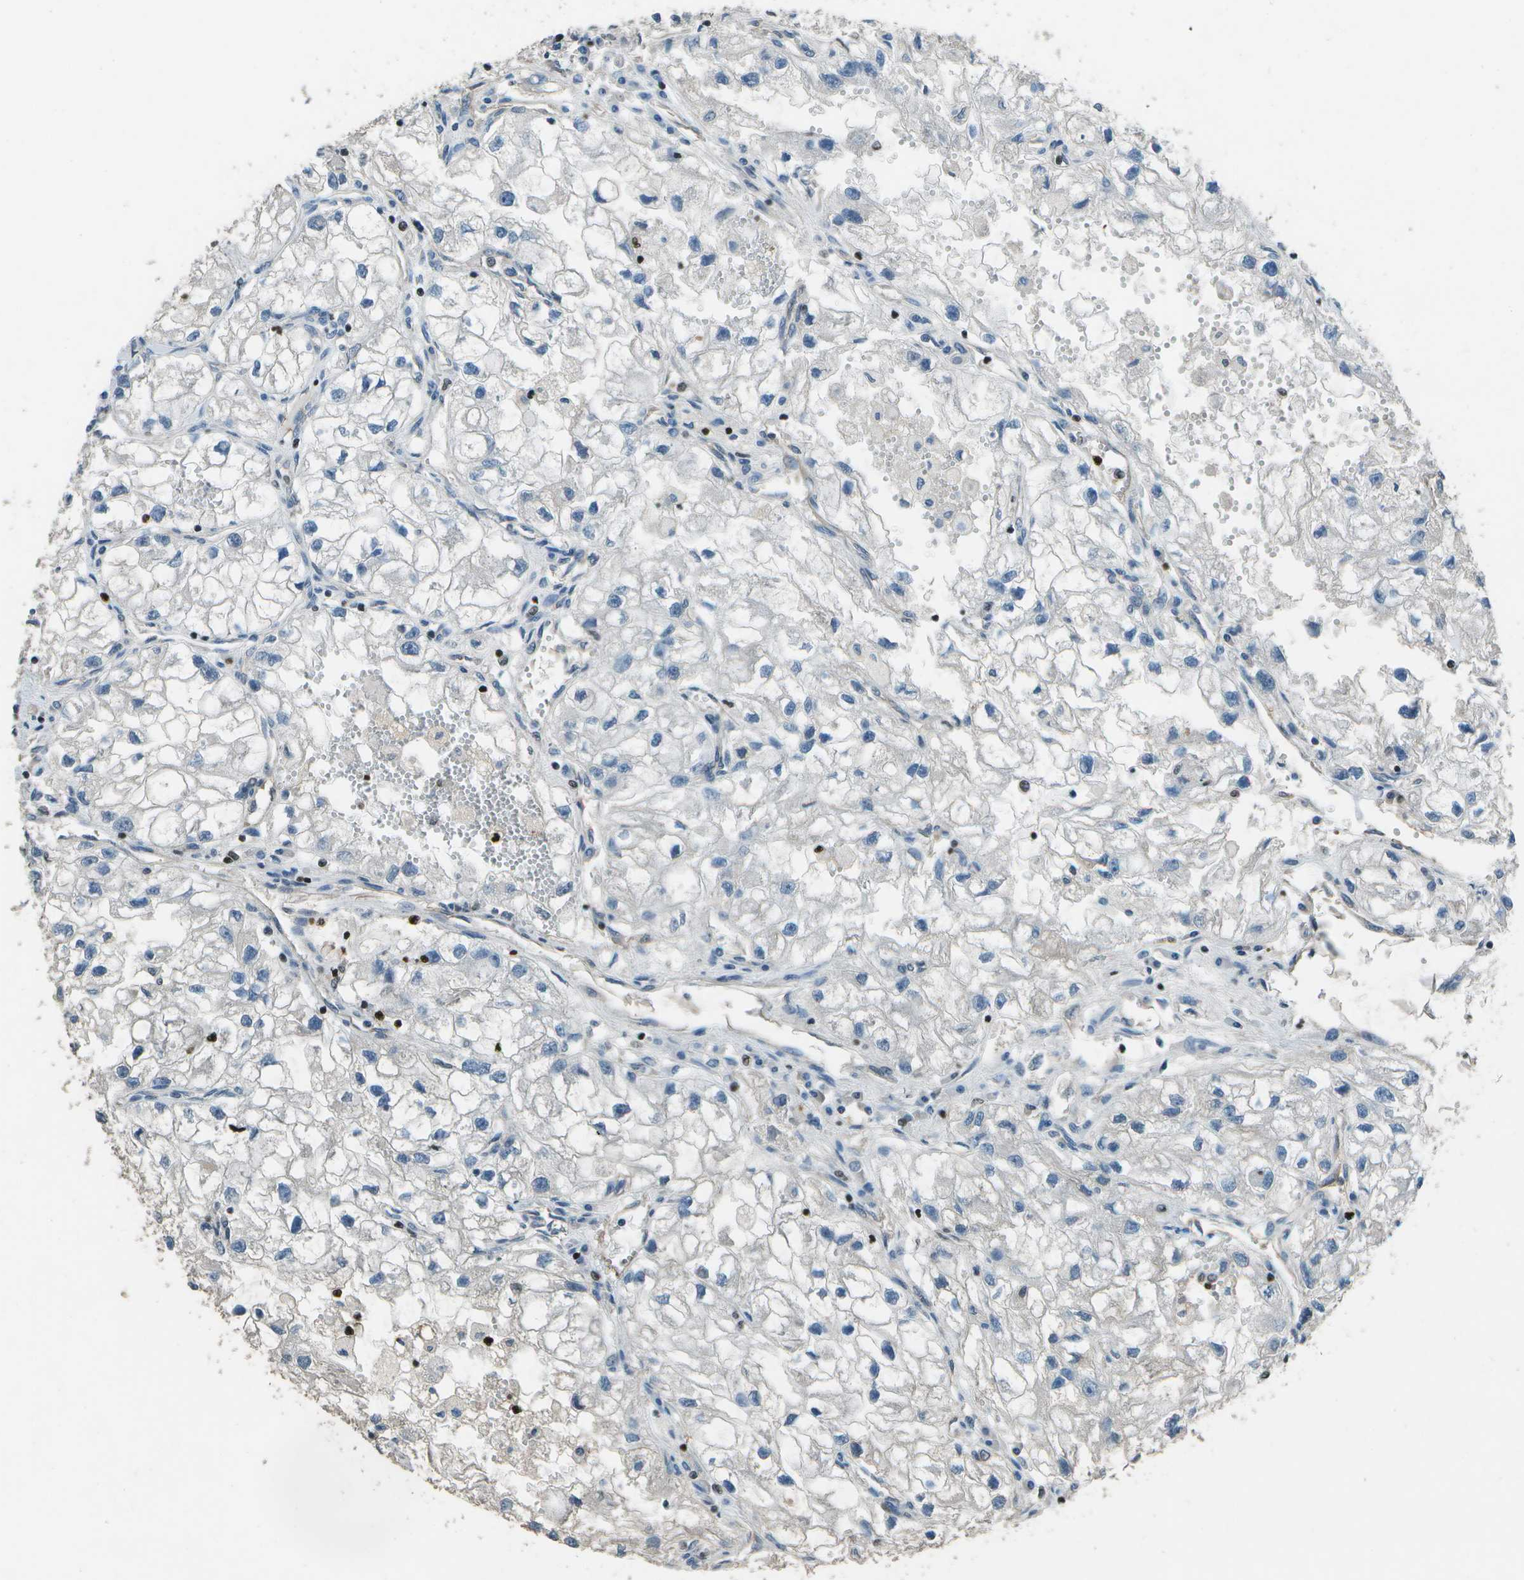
{"staining": {"intensity": "negative", "quantity": "none", "location": "none"}, "tissue": "renal cancer", "cell_type": "Tumor cells", "image_type": "cancer", "snomed": [{"axis": "morphology", "description": "Adenocarcinoma, NOS"}, {"axis": "topography", "description": "Kidney"}], "caption": "Immunohistochemistry (IHC) photomicrograph of human adenocarcinoma (renal) stained for a protein (brown), which exhibits no staining in tumor cells.", "gene": "PDLIM1", "patient": {"sex": "female", "age": 70}}